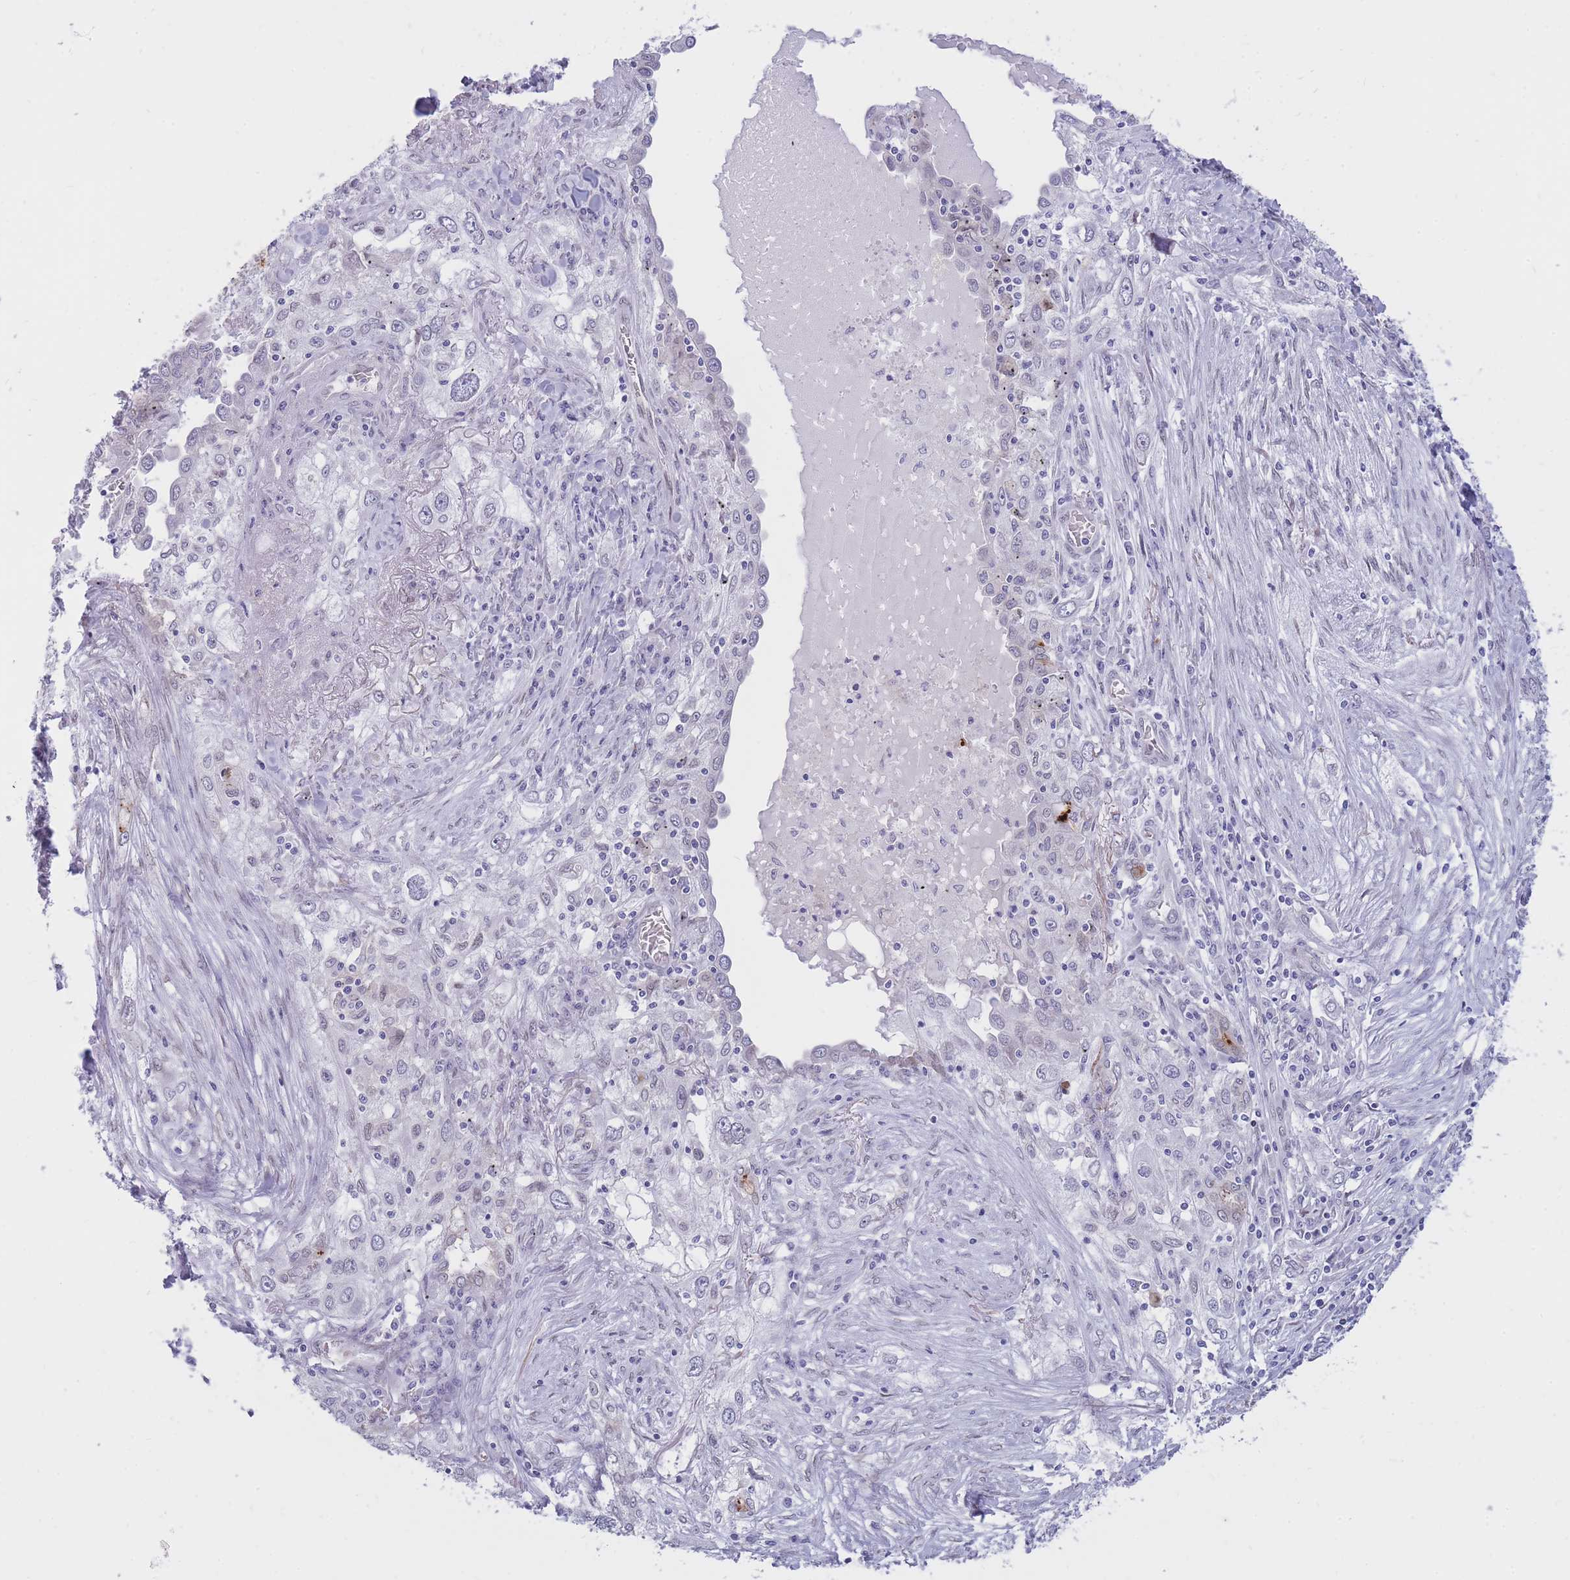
{"staining": {"intensity": "negative", "quantity": "none", "location": "none"}, "tissue": "lung cancer", "cell_type": "Tumor cells", "image_type": "cancer", "snomed": [{"axis": "morphology", "description": "Squamous cell carcinoma, NOS"}, {"axis": "topography", "description": "Lung"}], "caption": "Tumor cells show no significant staining in lung squamous cell carcinoma.", "gene": "HOOK2", "patient": {"sex": "female", "age": 69}}